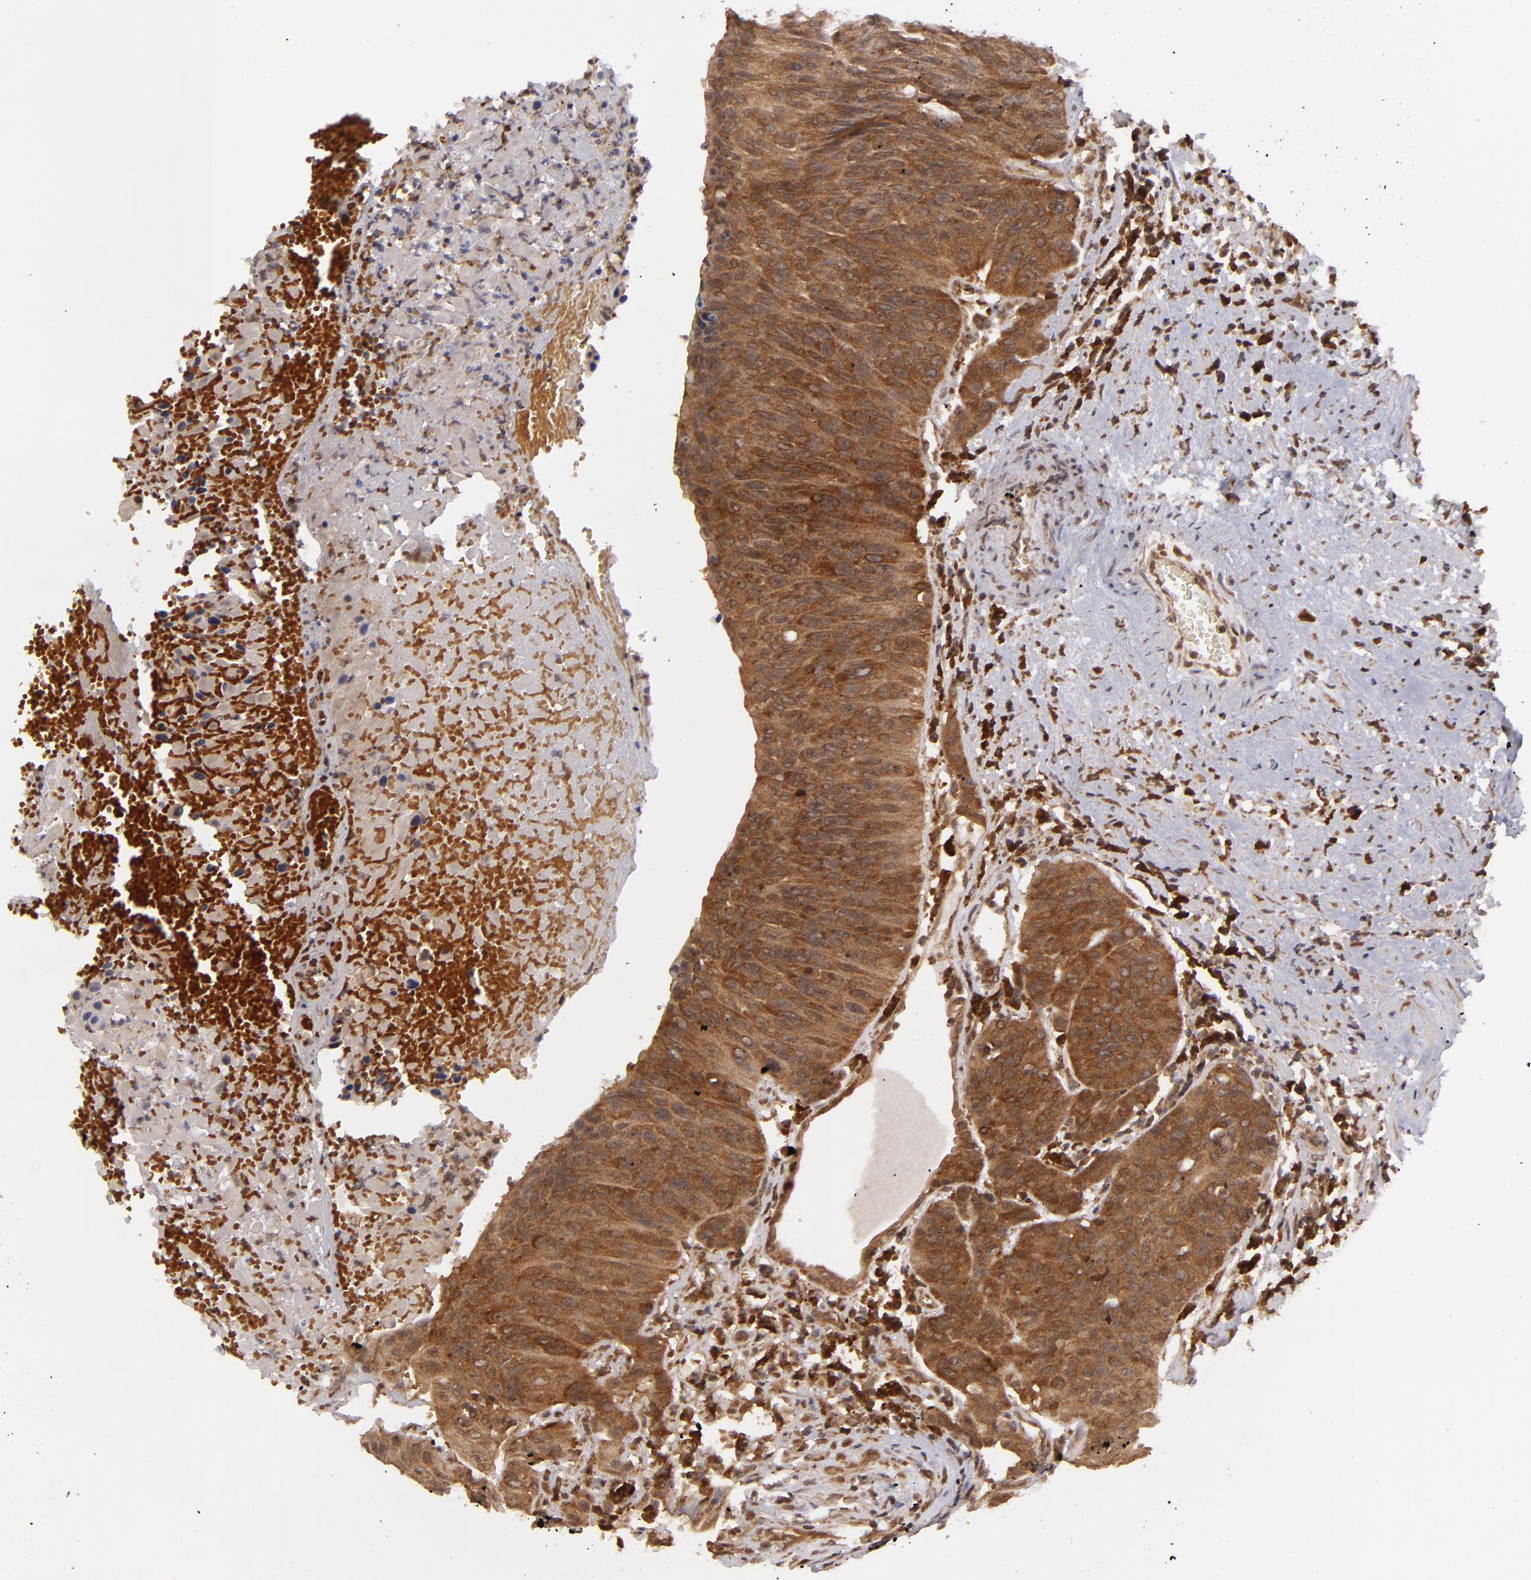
{"staining": {"intensity": "strong", "quantity": ">75%", "location": "cytoplasmic/membranous"}, "tissue": "urothelial cancer", "cell_type": "Tumor cells", "image_type": "cancer", "snomed": [{"axis": "morphology", "description": "Urothelial carcinoma, High grade"}, {"axis": "topography", "description": "Urinary bladder"}], "caption": "A brown stain labels strong cytoplasmic/membranous staining of a protein in human high-grade urothelial carcinoma tumor cells.", "gene": "MAPK3", "patient": {"sex": "male", "age": 66}}